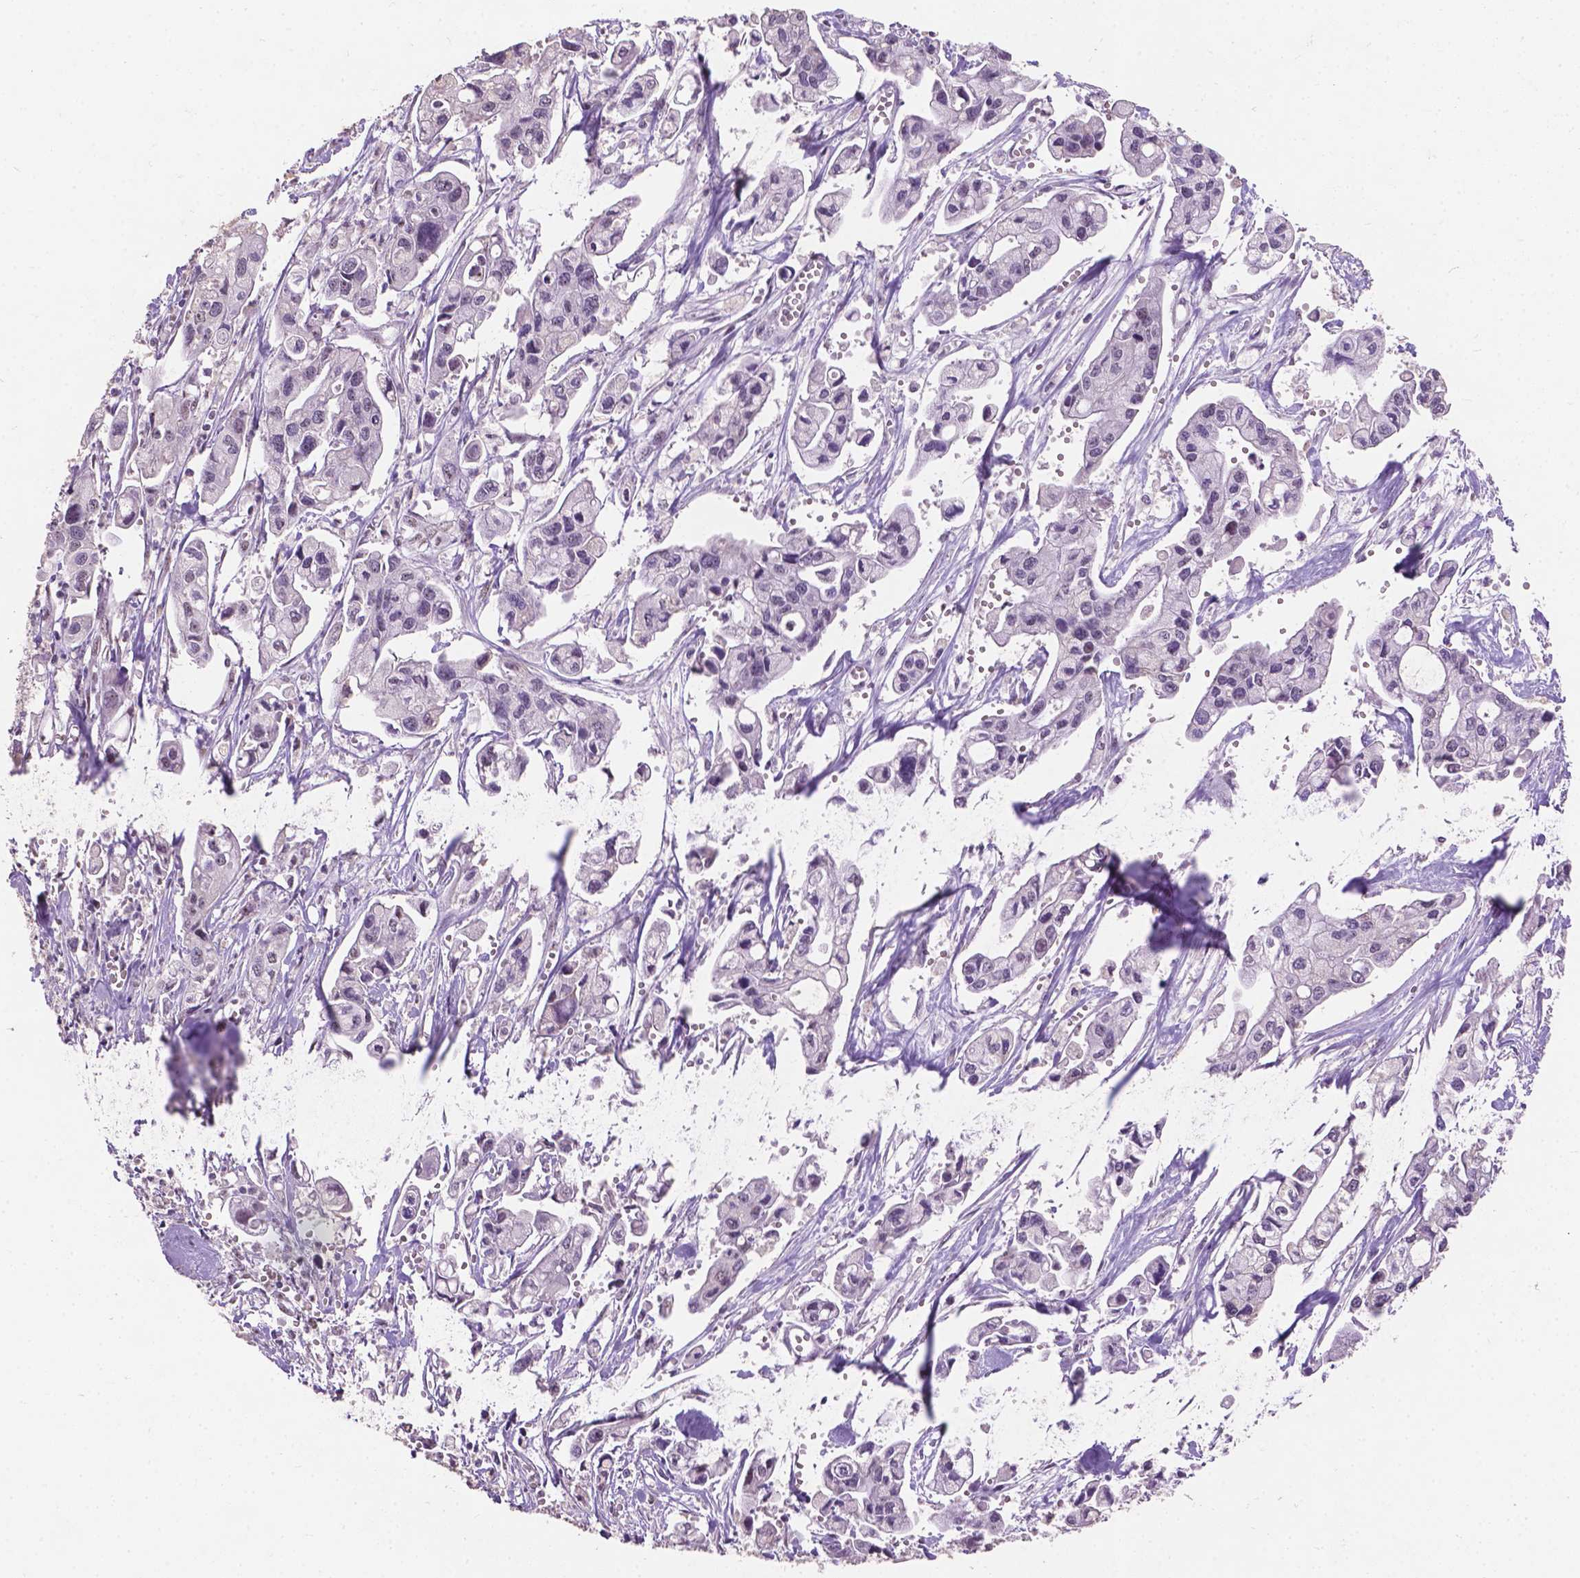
{"staining": {"intensity": "negative", "quantity": "none", "location": "none"}, "tissue": "pancreatic cancer", "cell_type": "Tumor cells", "image_type": "cancer", "snomed": [{"axis": "morphology", "description": "Adenocarcinoma, NOS"}, {"axis": "topography", "description": "Pancreas"}], "caption": "A high-resolution histopathology image shows immunohistochemistry (IHC) staining of adenocarcinoma (pancreatic), which exhibits no significant staining in tumor cells.", "gene": "COIL", "patient": {"sex": "male", "age": 70}}